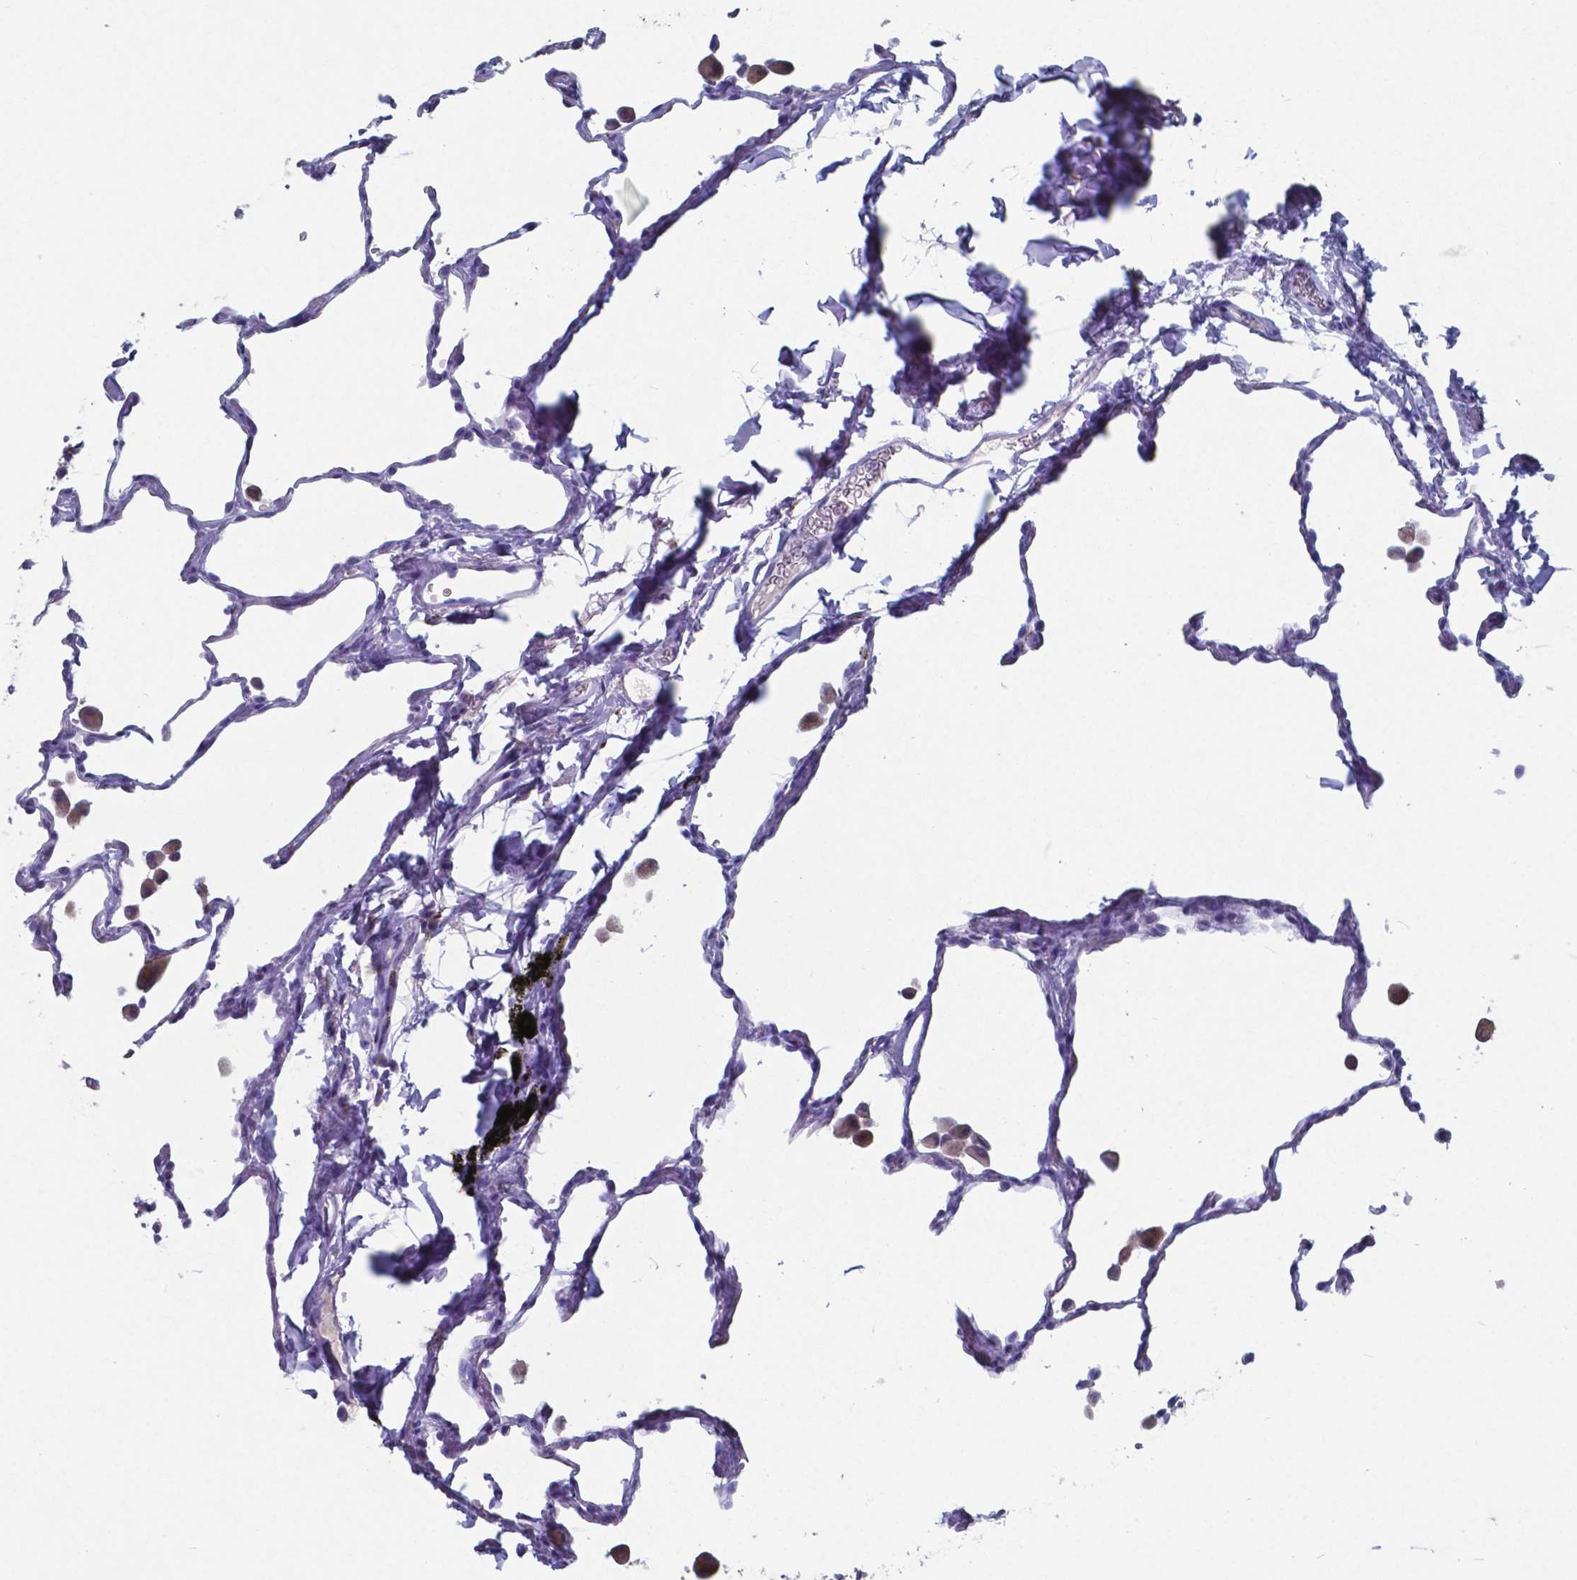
{"staining": {"intensity": "negative", "quantity": "none", "location": "none"}, "tissue": "lung", "cell_type": "Alveolar cells", "image_type": "normal", "snomed": [{"axis": "morphology", "description": "Normal tissue, NOS"}, {"axis": "topography", "description": "Lung"}], "caption": "Protein analysis of unremarkable lung demonstrates no significant staining in alveolar cells. (DAB immunohistochemistry (IHC) visualized using brightfield microscopy, high magnification).", "gene": "TTR", "patient": {"sex": "female", "age": 47}}